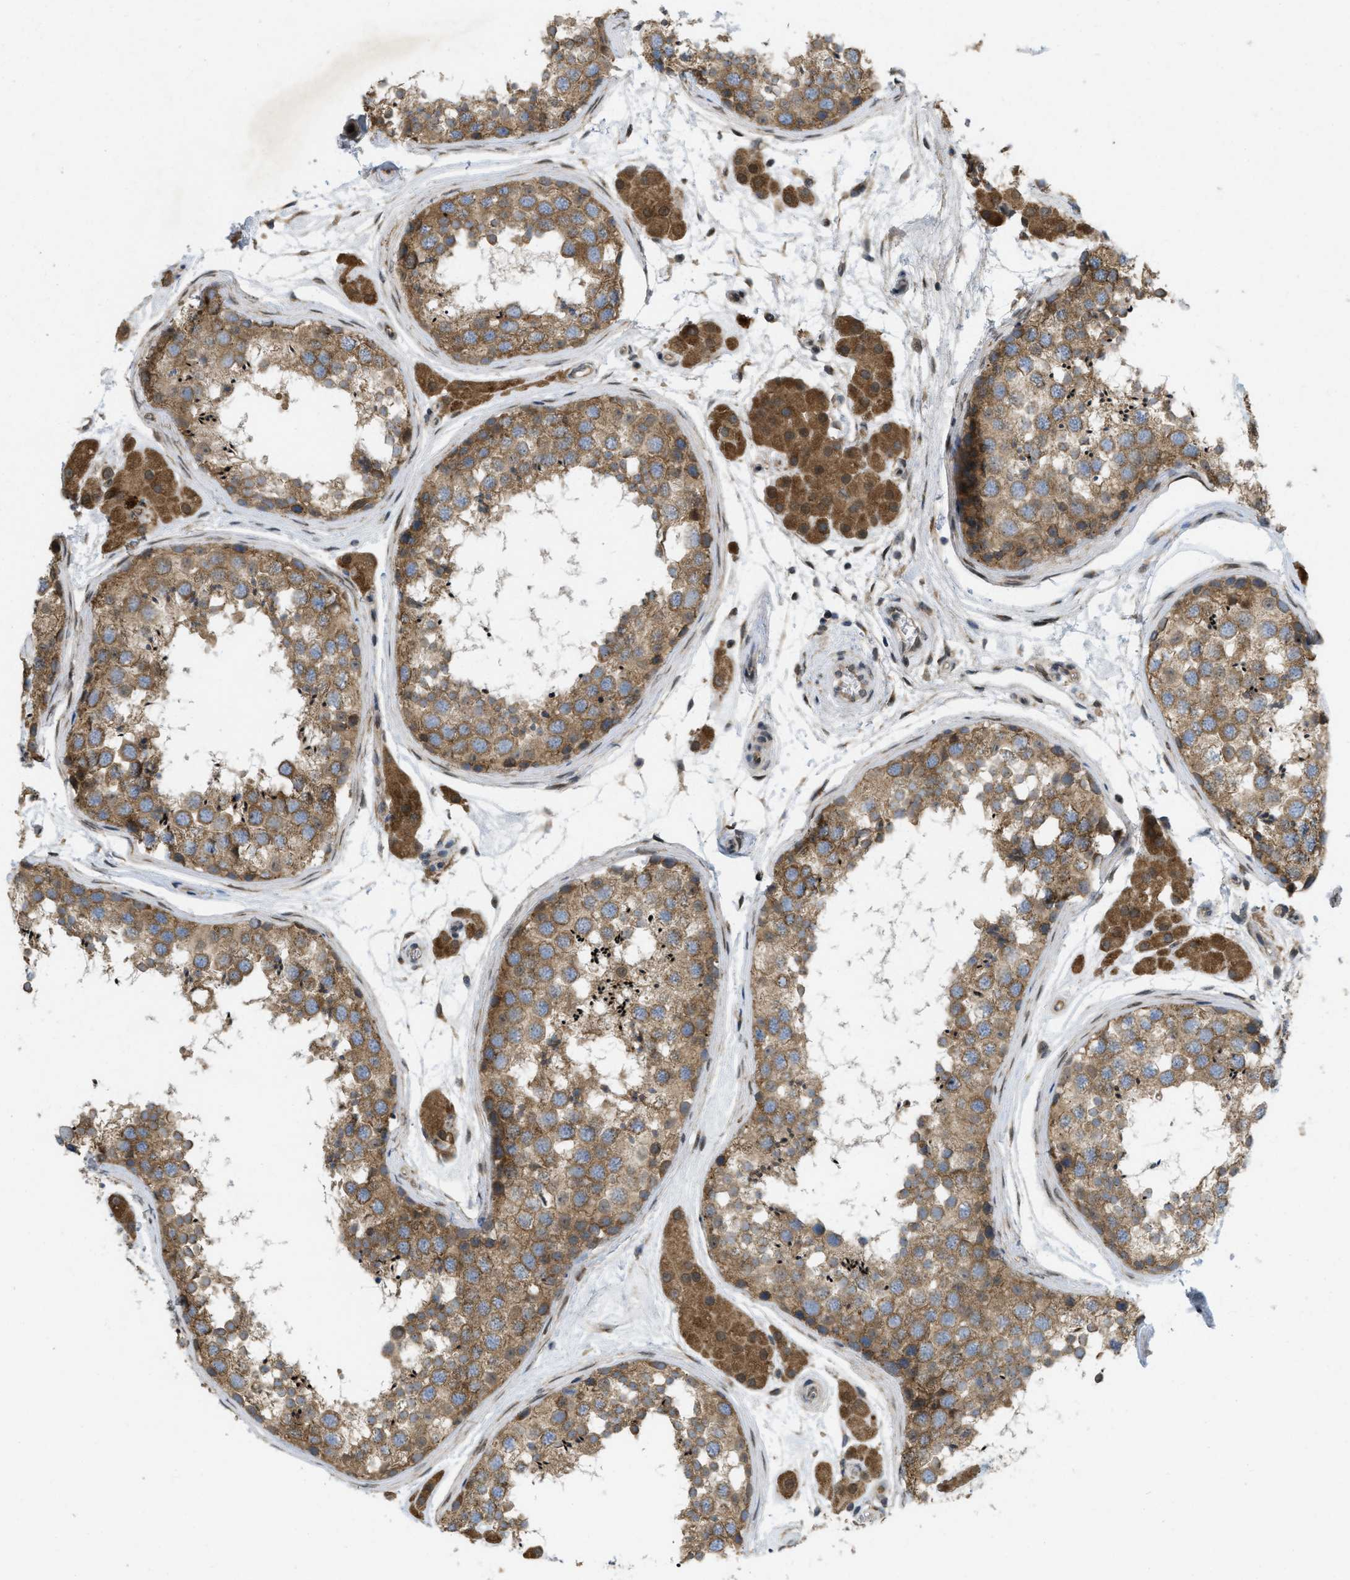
{"staining": {"intensity": "moderate", "quantity": ">75%", "location": "cytoplasmic/membranous"}, "tissue": "testis", "cell_type": "Cells in seminiferous ducts", "image_type": "normal", "snomed": [{"axis": "morphology", "description": "Normal tissue, NOS"}, {"axis": "topography", "description": "Testis"}], "caption": "Cells in seminiferous ducts demonstrate moderate cytoplasmic/membranous staining in about >75% of cells in unremarkable testis. The protein is stained brown, and the nuclei are stained in blue (DAB (3,3'-diaminobenzidine) IHC with brightfield microscopy, high magnification).", "gene": "IFNLR1", "patient": {"sex": "male", "age": 56}}